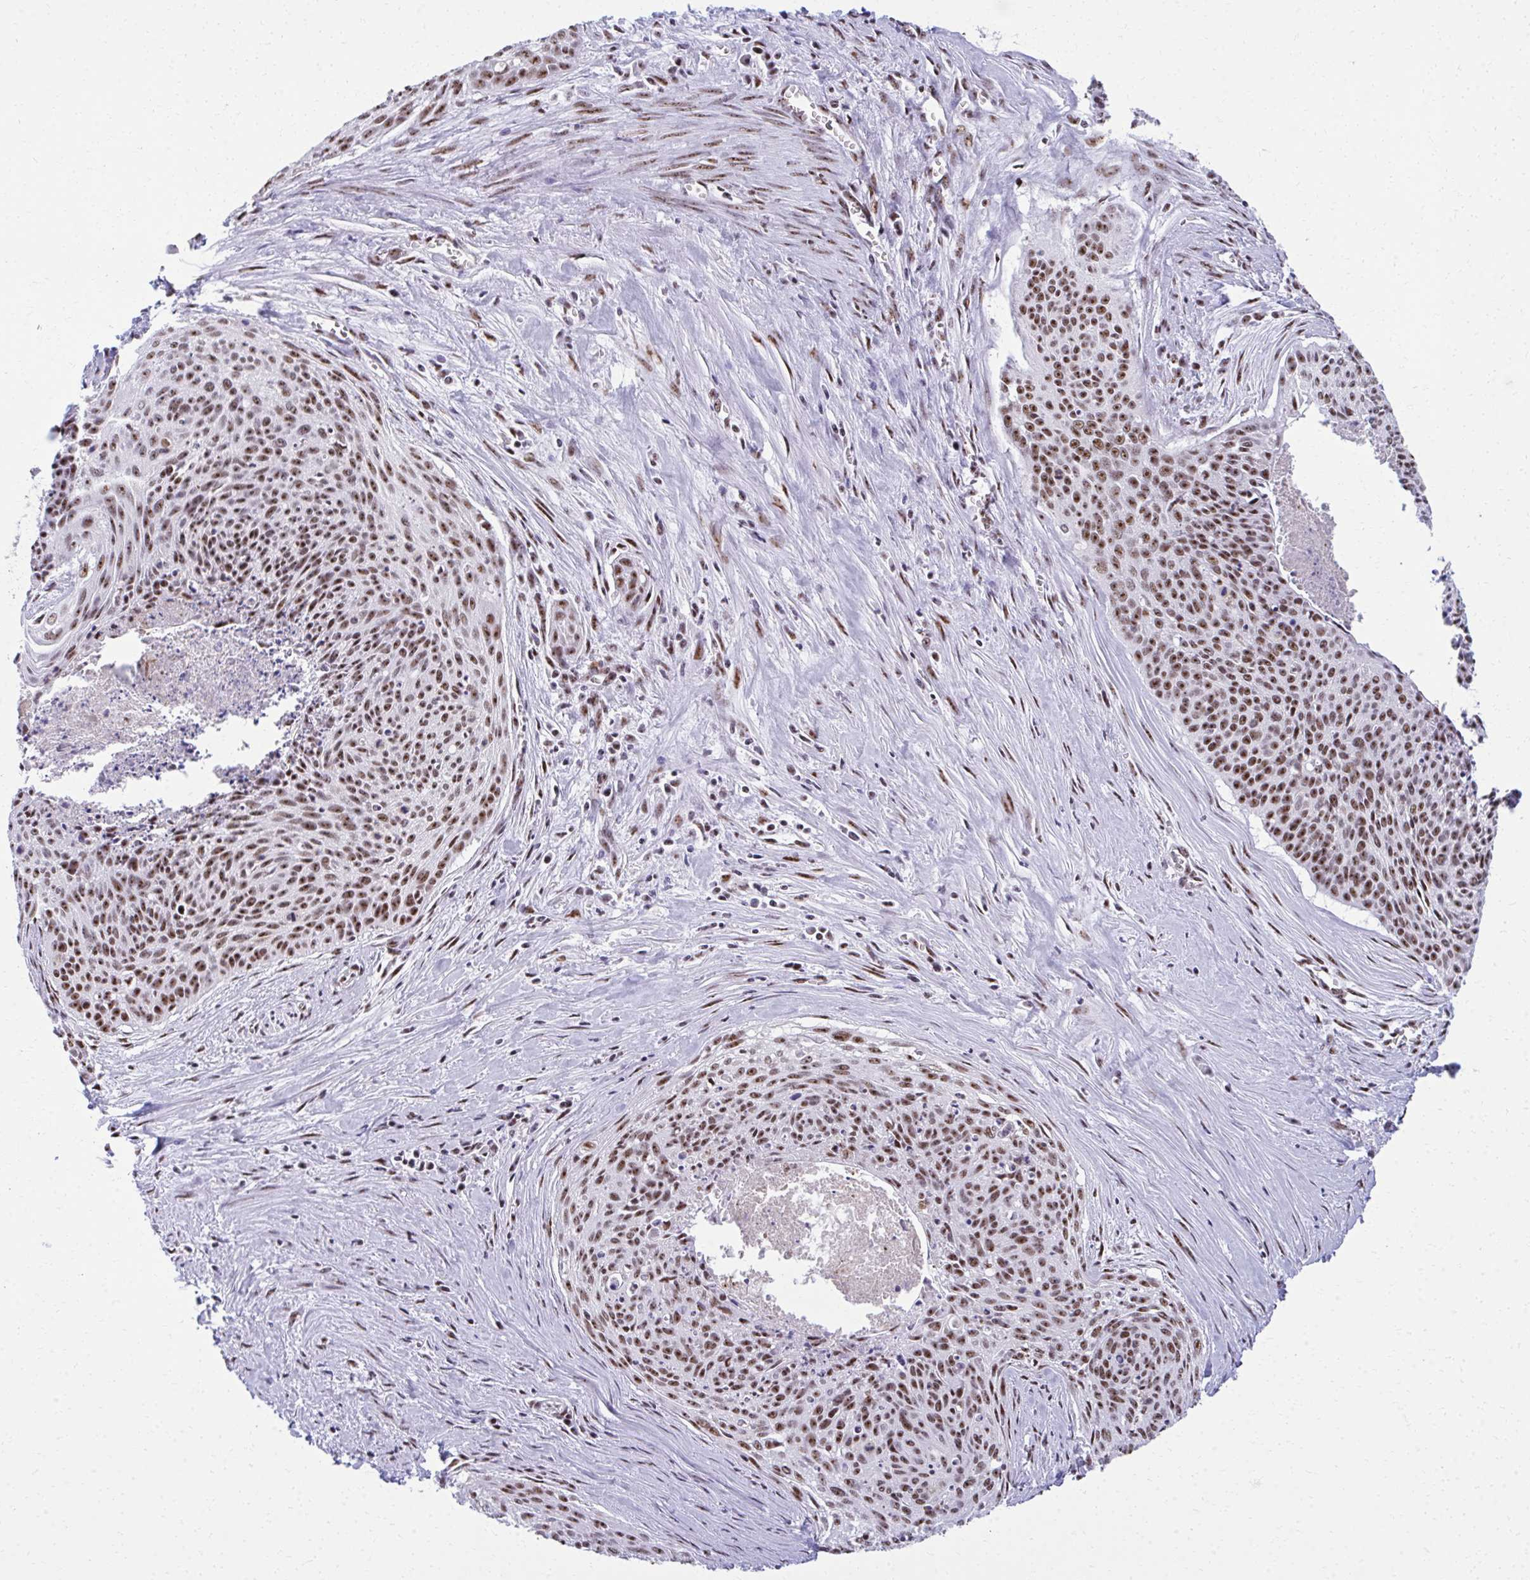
{"staining": {"intensity": "strong", "quantity": ">75%", "location": "nuclear"}, "tissue": "cervical cancer", "cell_type": "Tumor cells", "image_type": "cancer", "snomed": [{"axis": "morphology", "description": "Squamous cell carcinoma, NOS"}, {"axis": "topography", "description": "Cervix"}], "caption": "The image demonstrates a brown stain indicating the presence of a protein in the nuclear of tumor cells in squamous cell carcinoma (cervical).", "gene": "PELP1", "patient": {"sex": "female", "age": 55}}